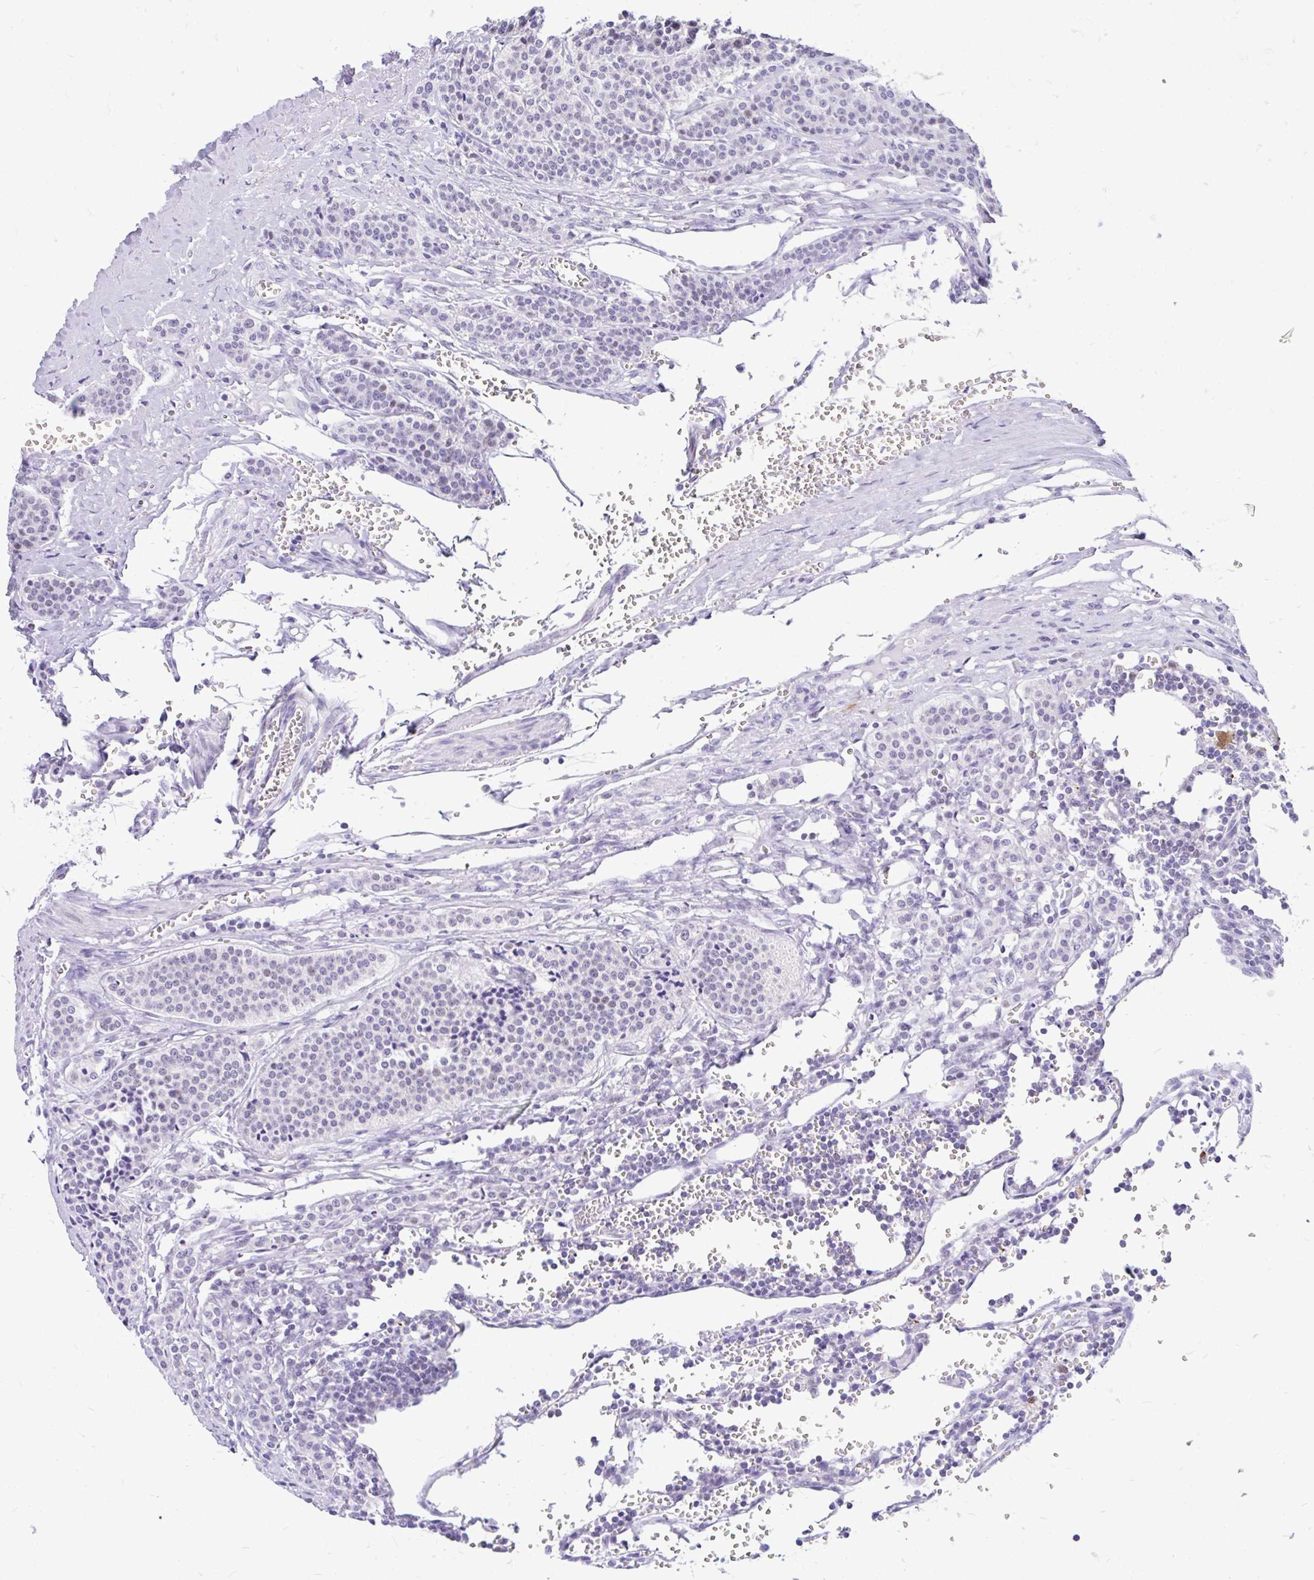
{"staining": {"intensity": "negative", "quantity": "none", "location": "none"}, "tissue": "carcinoid", "cell_type": "Tumor cells", "image_type": "cancer", "snomed": [{"axis": "morphology", "description": "Carcinoid, malignant, NOS"}, {"axis": "topography", "description": "Small intestine"}], "caption": "High power microscopy histopathology image of an immunohistochemistry image of carcinoid, revealing no significant expression in tumor cells.", "gene": "GLB1L2", "patient": {"sex": "male", "age": 63}}